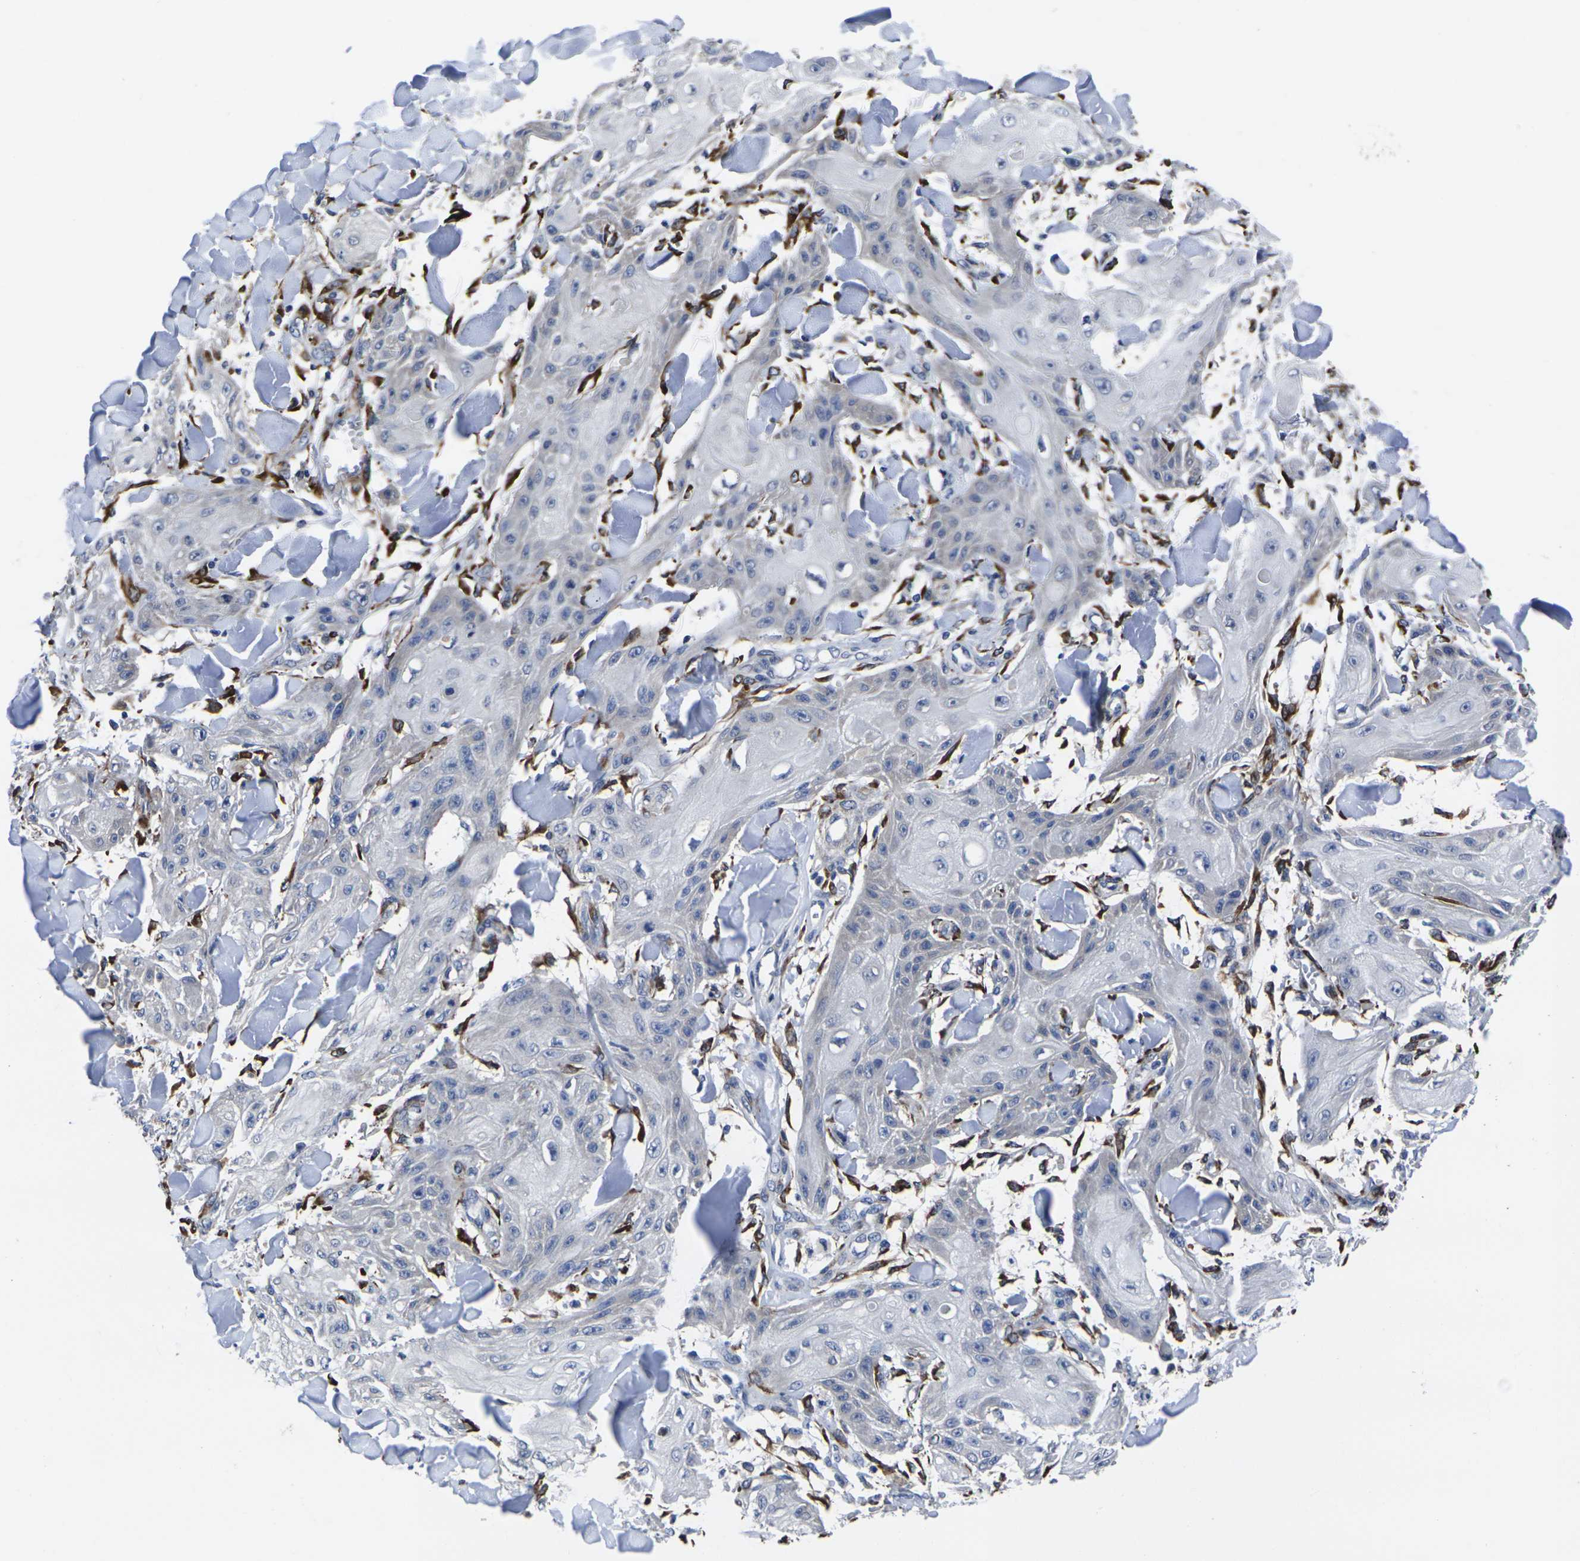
{"staining": {"intensity": "negative", "quantity": "none", "location": "none"}, "tissue": "skin cancer", "cell_type": "Tumor cells", "image_type": "cancer", "snomed": [{"axis": "morphology", "description": "Squamous cell carcinoma, NOS"}, {"axis": "topography", "description": "Skin"}], "caption": "Tumor cells show no significant positivity in squamous cell carcinoma (skin).", "gene": "CYP2C8", "patient": {"sex": "male", "age": 74}}